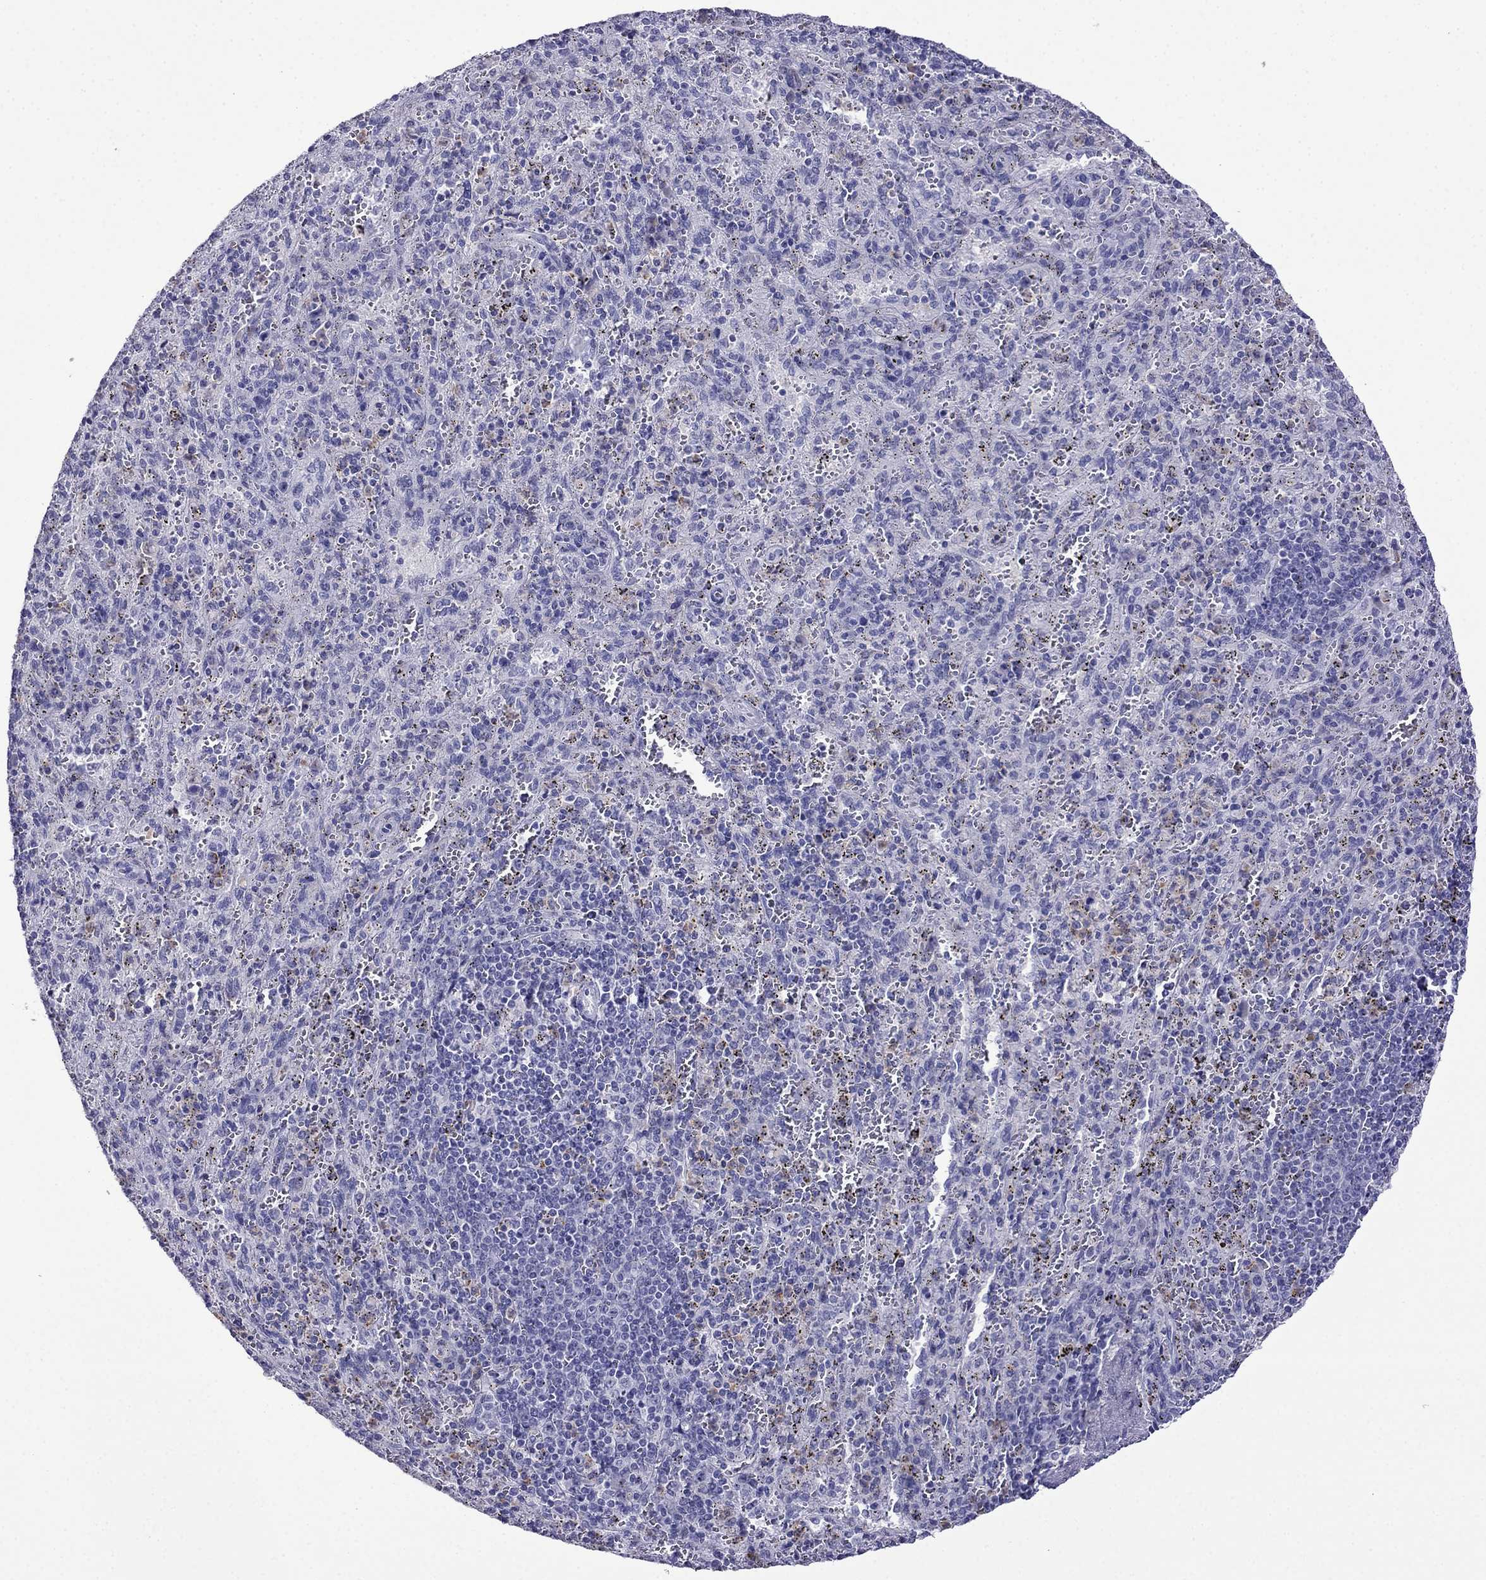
{"staining": {"intensity": "moderate", "quantity": "<25%", "location": "cytoplasmic/membranous"}, "tissue": "spleen", "cell_type": "Cells in red pulp", "image_type": "normal", "snomed": [{"axis": "morphology", "description": "Normal tissue, NOS"}, {"axis": "topography", "description": "Spleen"}], "caption": "Immunohistochemical staining of benign human spleen shows <25% levels of moderate cytoplasmic/membranous protein staining in approximately <25% of cells in red pulp. (DAB (3,3'-diaminobenzidine) = brown stain, brightfield microscopy at high magnification).", "gene": "CDHR4", "patient": {"sex": "male", "age": 57}}